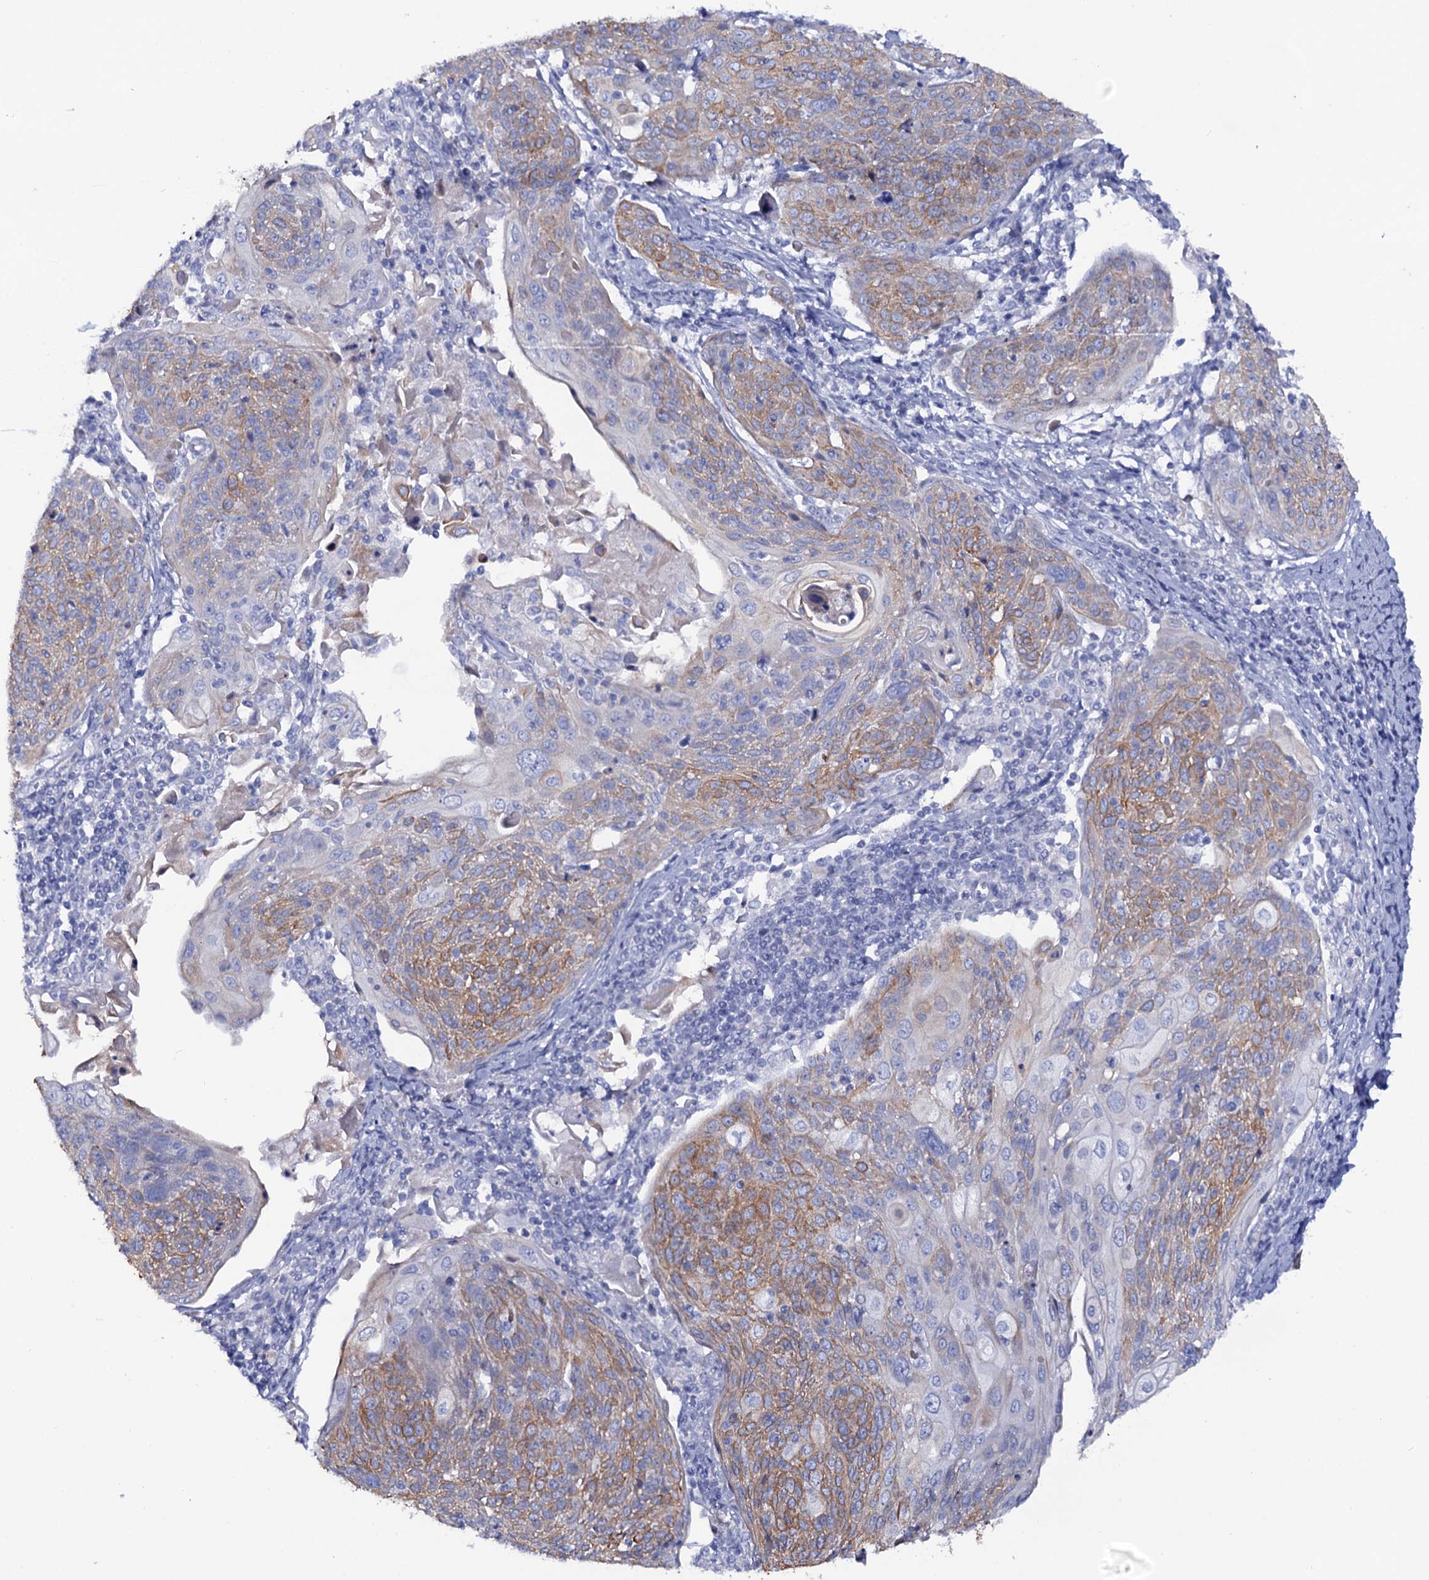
{"staining": {"intensity": "moderate", "quantity": "25%-75%", "location": "cytoplasmic/membranous"}, "tissue": "cervical cancer", "cell_type": "Tumor cells", "image_type": "cancer", "snomed": [{"axis": "morphology", "description": "Squamous cell carcinoma, NOS"}, {"axis": "topography", "description": "Cervix"}], "caption": "IHC of cervical cancer (squamous cell carcinoma) demonstrates medium levels of moderate cytoplasmic/membranous expression in approximately 25%-75% of tumor cells.", "gene": "RAB3IP", "patient": {"sex": "female", "age": 67}}